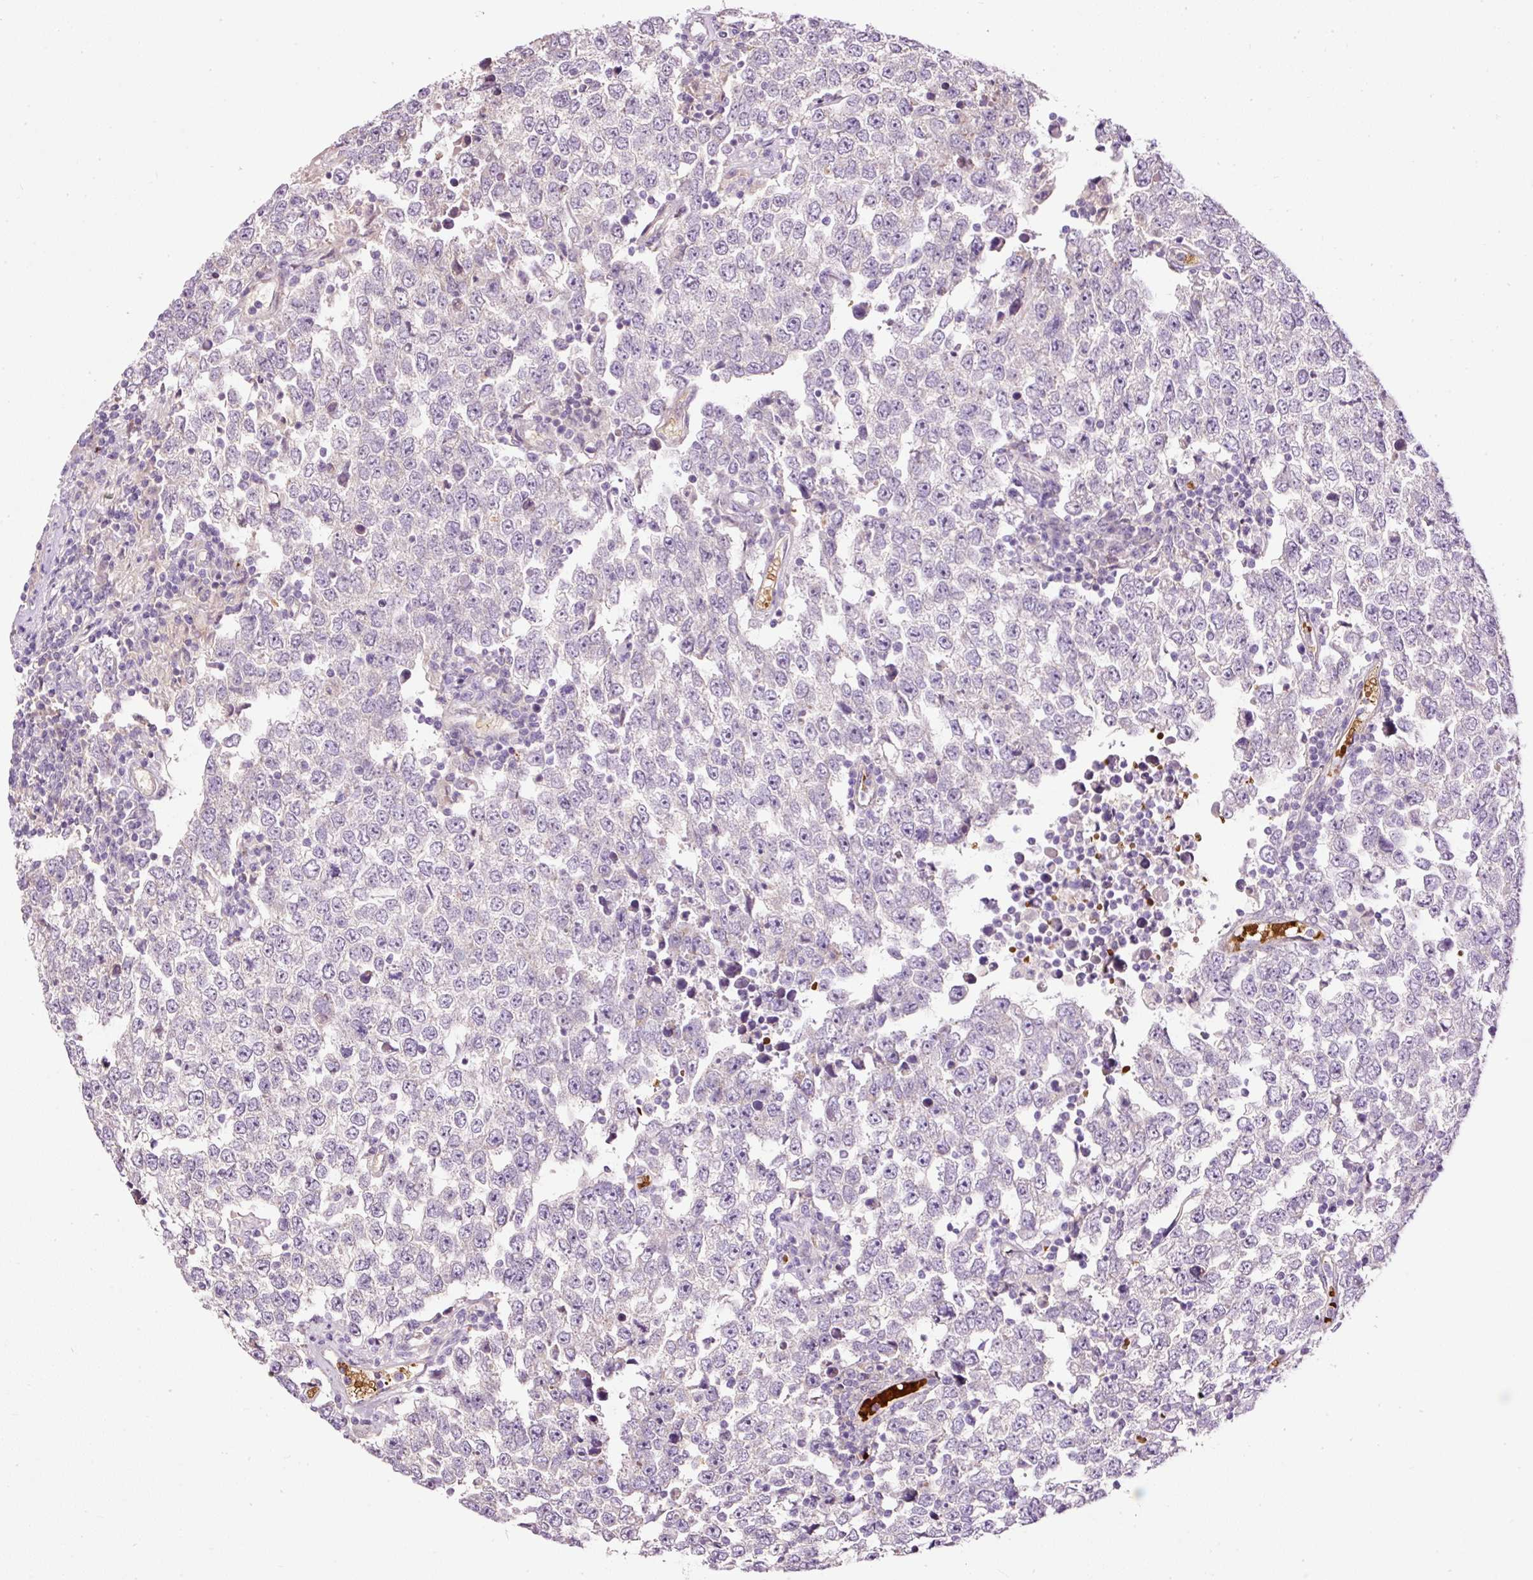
{"staining": {"intensity": "negative", "quantity": "none", "location": "none"}, "tissue": "testis cancer", "cell_type": "Tumor cells", "image_type": "cancer", "snomed": [{"axis": "morphology", "description": "Seminoma, NOS"}, {"axis": "morphology", "description": "Carcinoma, Embryonal, NOS"}, {"axis": "topography", "description": "Testis"}], "caption": "Protein analysis of testis cancer exhibits no significant positivity in tumor cells. Nuclei are stained in blue.", "gene": "USHBP1", "patient": {"sex": "male", "age": 28}}